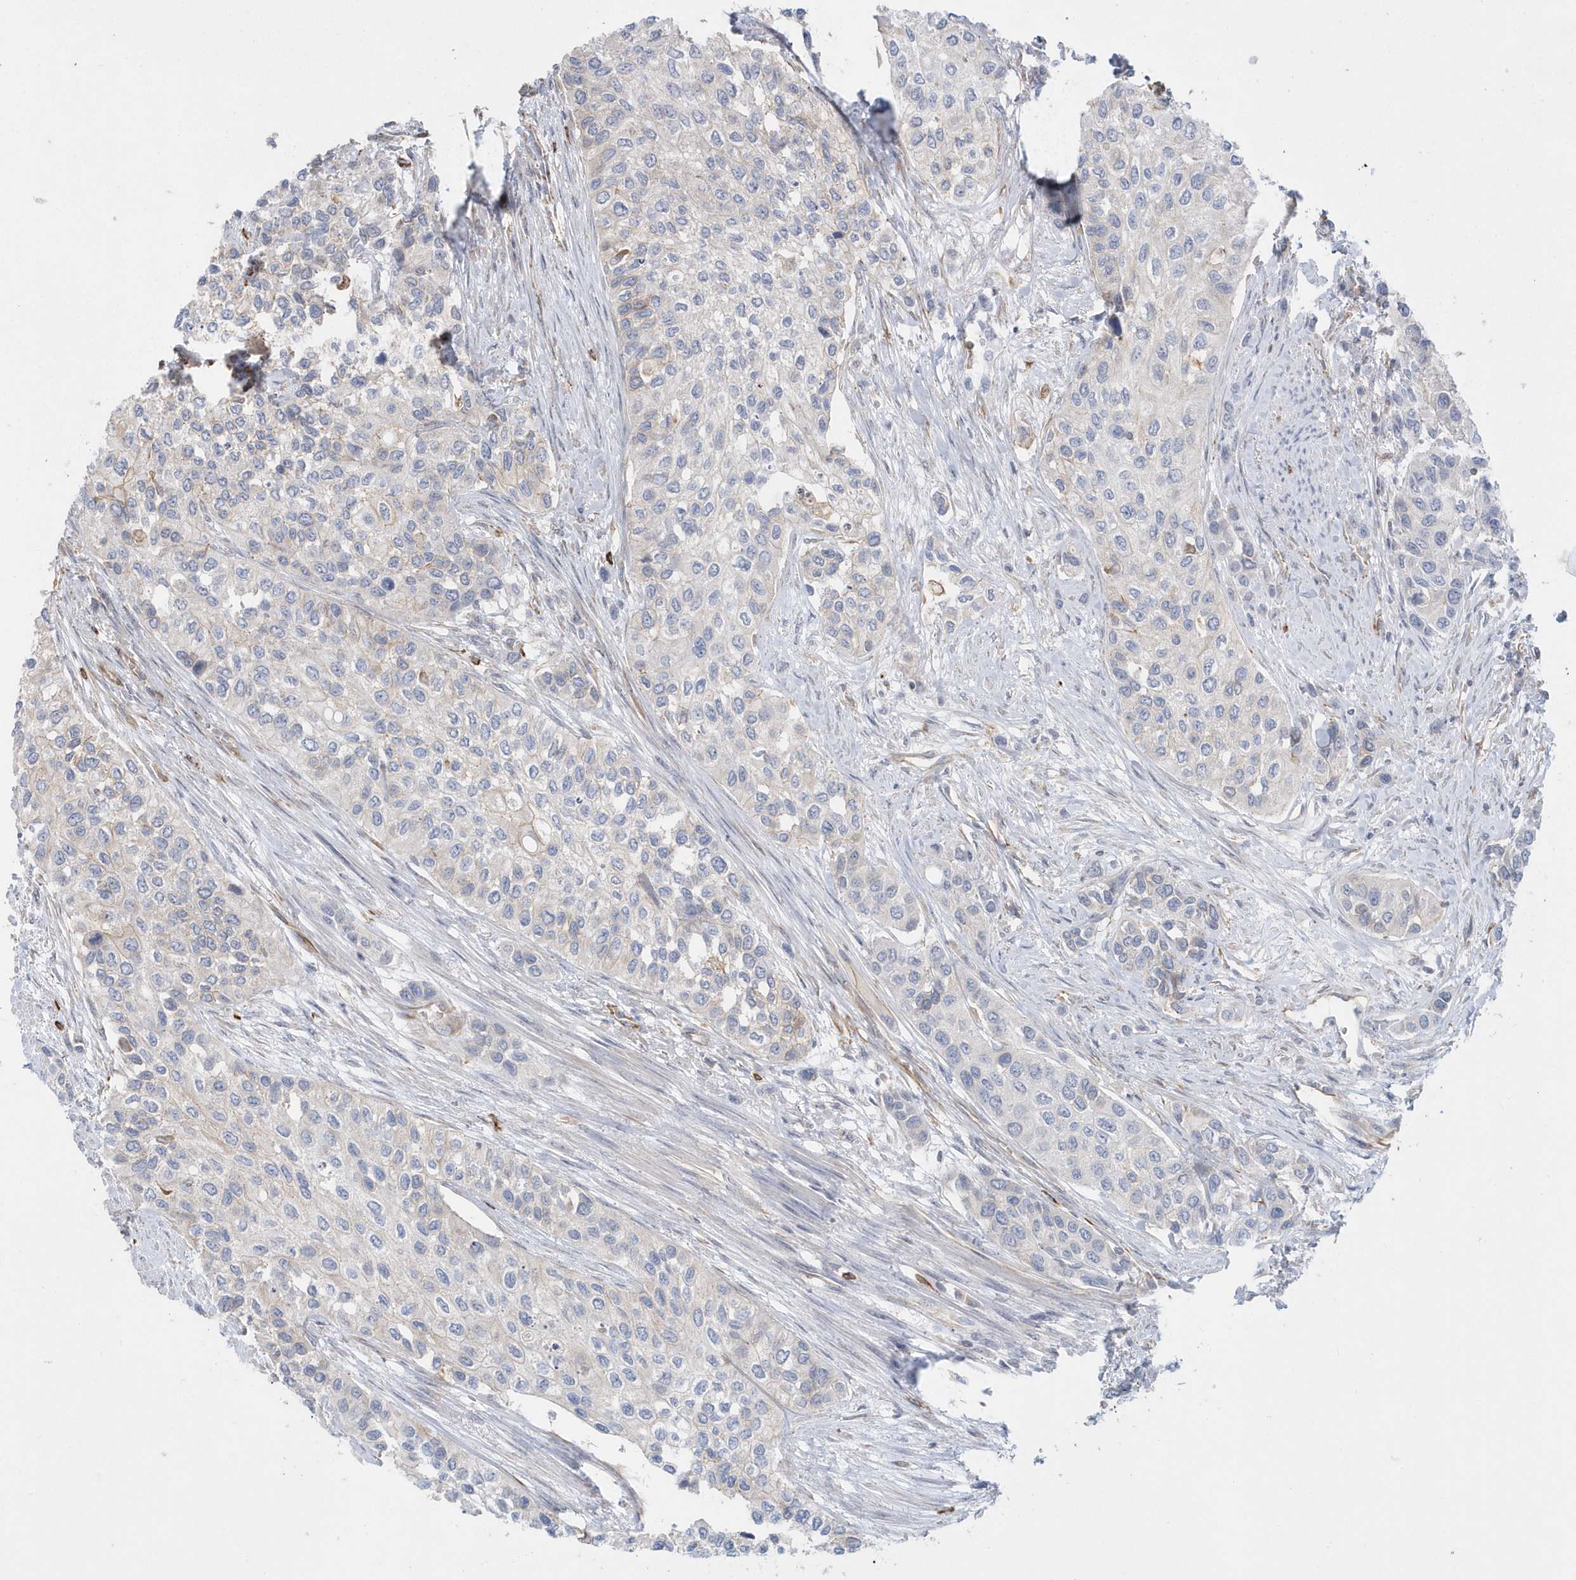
{"staining": {"intensity": "negative", "quantity": "none", "location": "none"}, "tissue": "urothelial cancer", "cell_type": "Tumor cells", "image_type": "cancer", "snomed": [{"axis": "morphology", "description": "Normal tissue, NOS"}, {"axis": "morphology", "description": "Urothelial carcinoma, High grade"}, {"axis": "topography", "description": "Vascular tissue"}, {"axis": "topography", "description": "Urinary bladder"}], "caption": "Tumor cells are negative for brown protein staining in high-grade urothelial carcinoma.", "gene": "RAB17", "patient": {"sex": "female", "age": 56}}